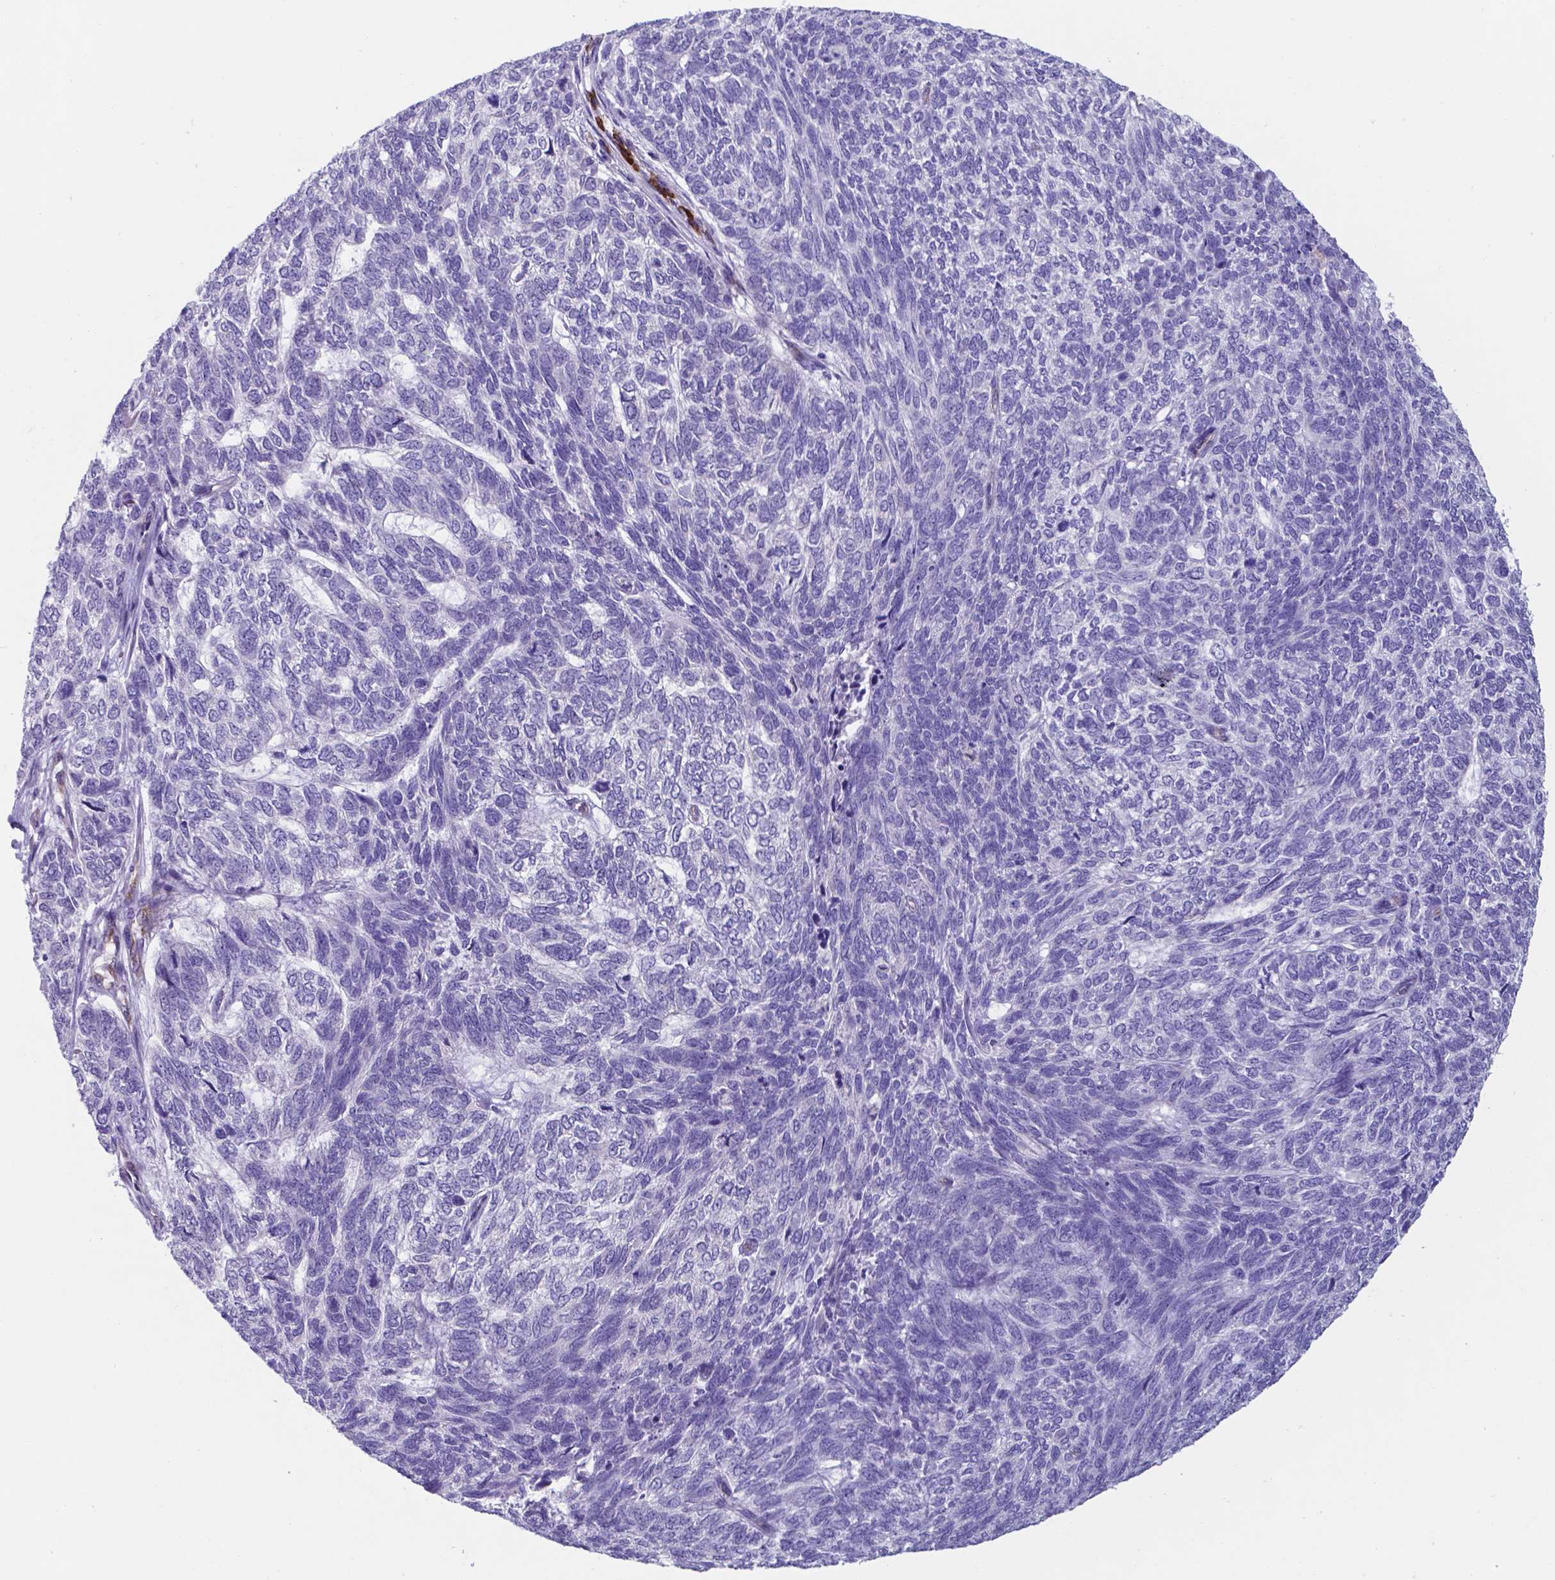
{"staining": {"intensity": "negative", "quantity": "none", "location": "none"}, "tissue": "skin cancer", "cell_type": "Tumor cells", "image_type": "cancer", "snomed": [{"axis": "morphology", "description": "Basal cell carcinoma"}, {"axis": "topography", "description": "Skin"}], "caption": "An image of skin basal cell carcinoma stained for a protein exhibits no brown staining in tumor cells. The staining is performed using DAB brown chromogen with nuclei counter-stained in using hematoxylin.", "gene": "UBE2J1", "patient": {"sex": "female", "age": 65}}